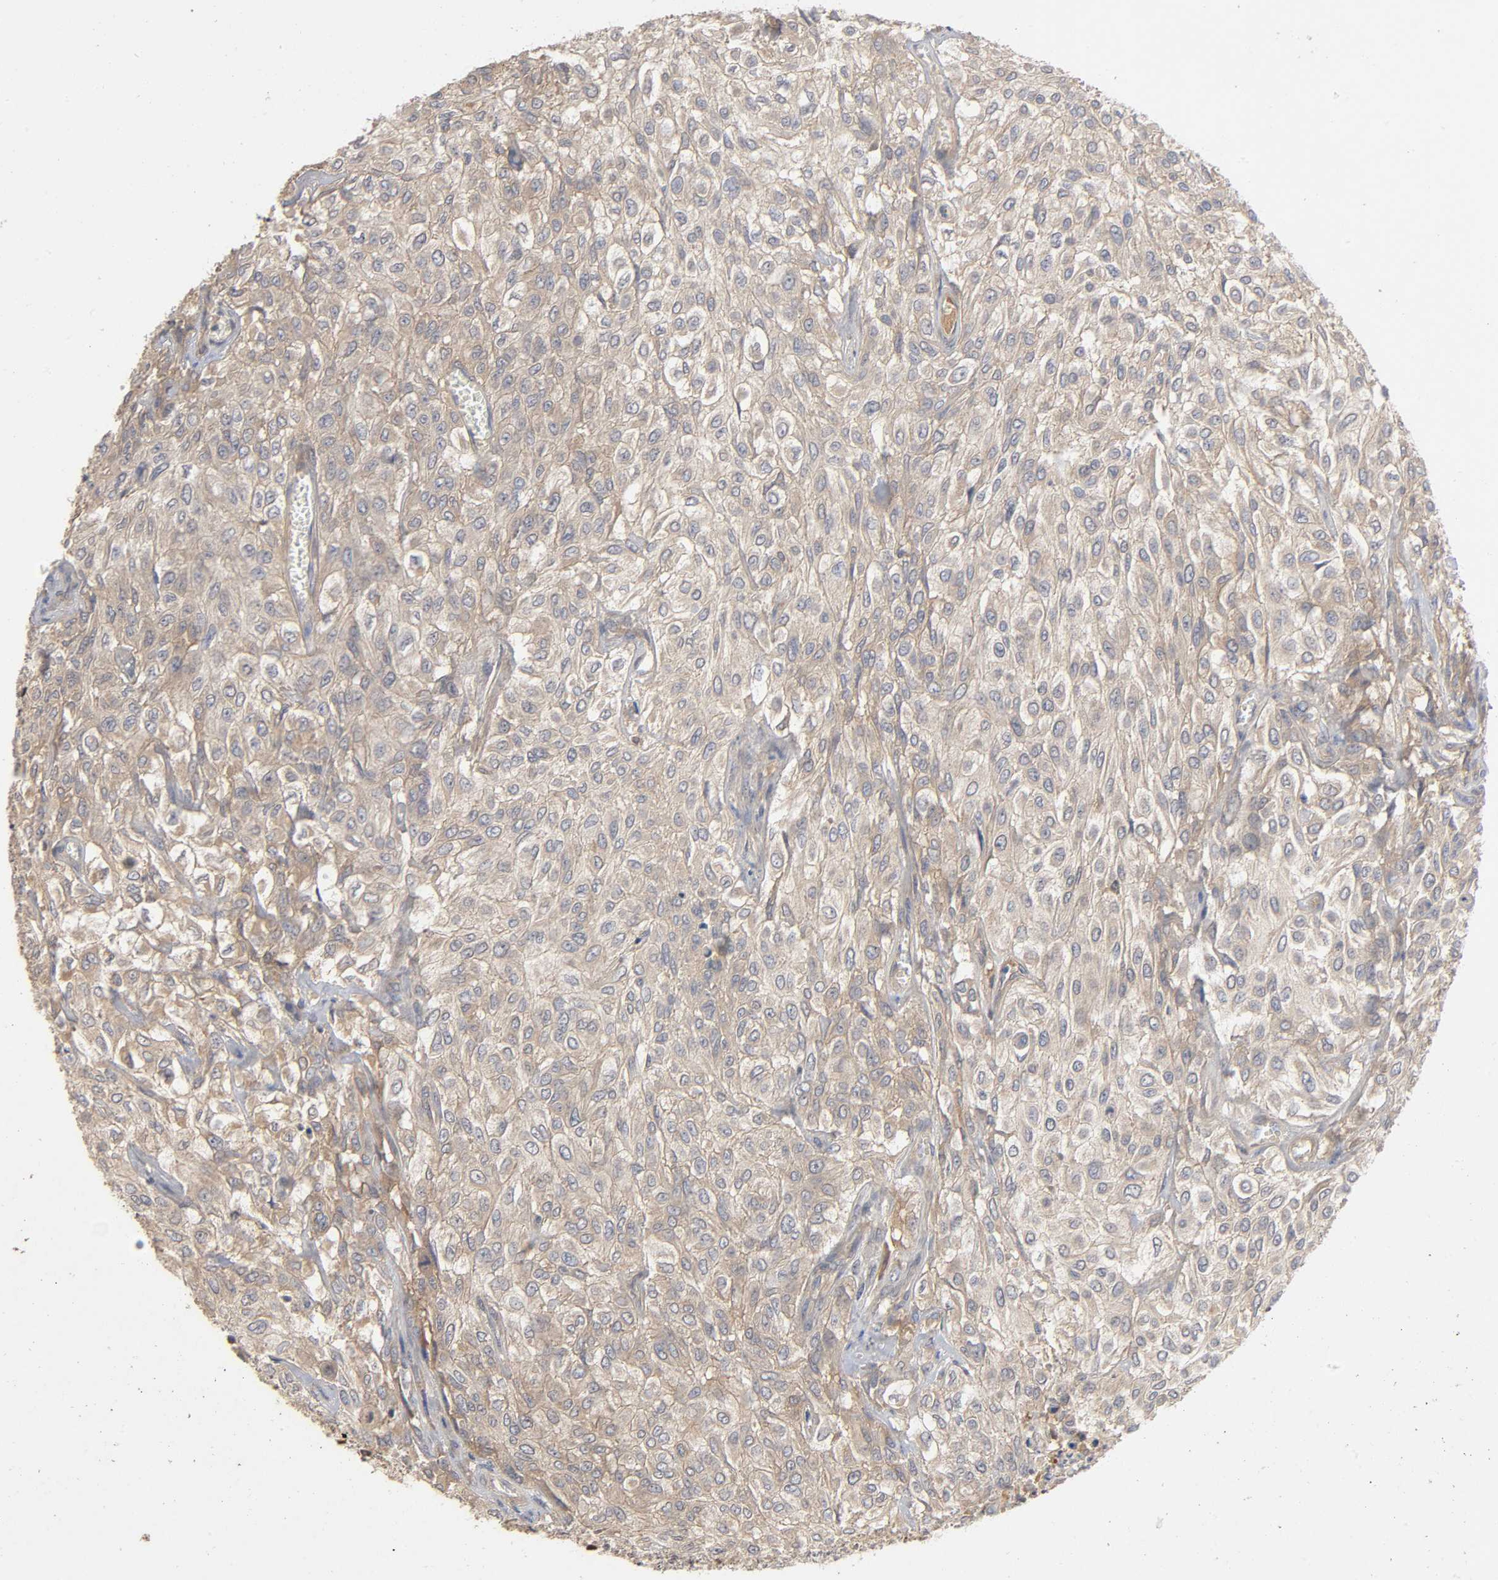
{"staining": {"intensity": "moderate", "quantity": "25%-75%", "location": "cytoplasmic/membranous"}, "tissue": "urothelial cancer", "cell_type": "Tumor cells", "image_type": "cancer", "snomed": [{"axis": "morphology", "description": "Urothelial carcinoma, High grade"}, {"axis": "topography", "description": "Urinary bladder"}], "caption": "Human urothelial carcinoma (high-grade) stained for a protein (brown) exhibits moderate cytoplasmic/membranous positive positivity in approximately 25%-75% of tumor cells.", "gene": "CPB2", "patient": {"sex": "male", "age": 57}}